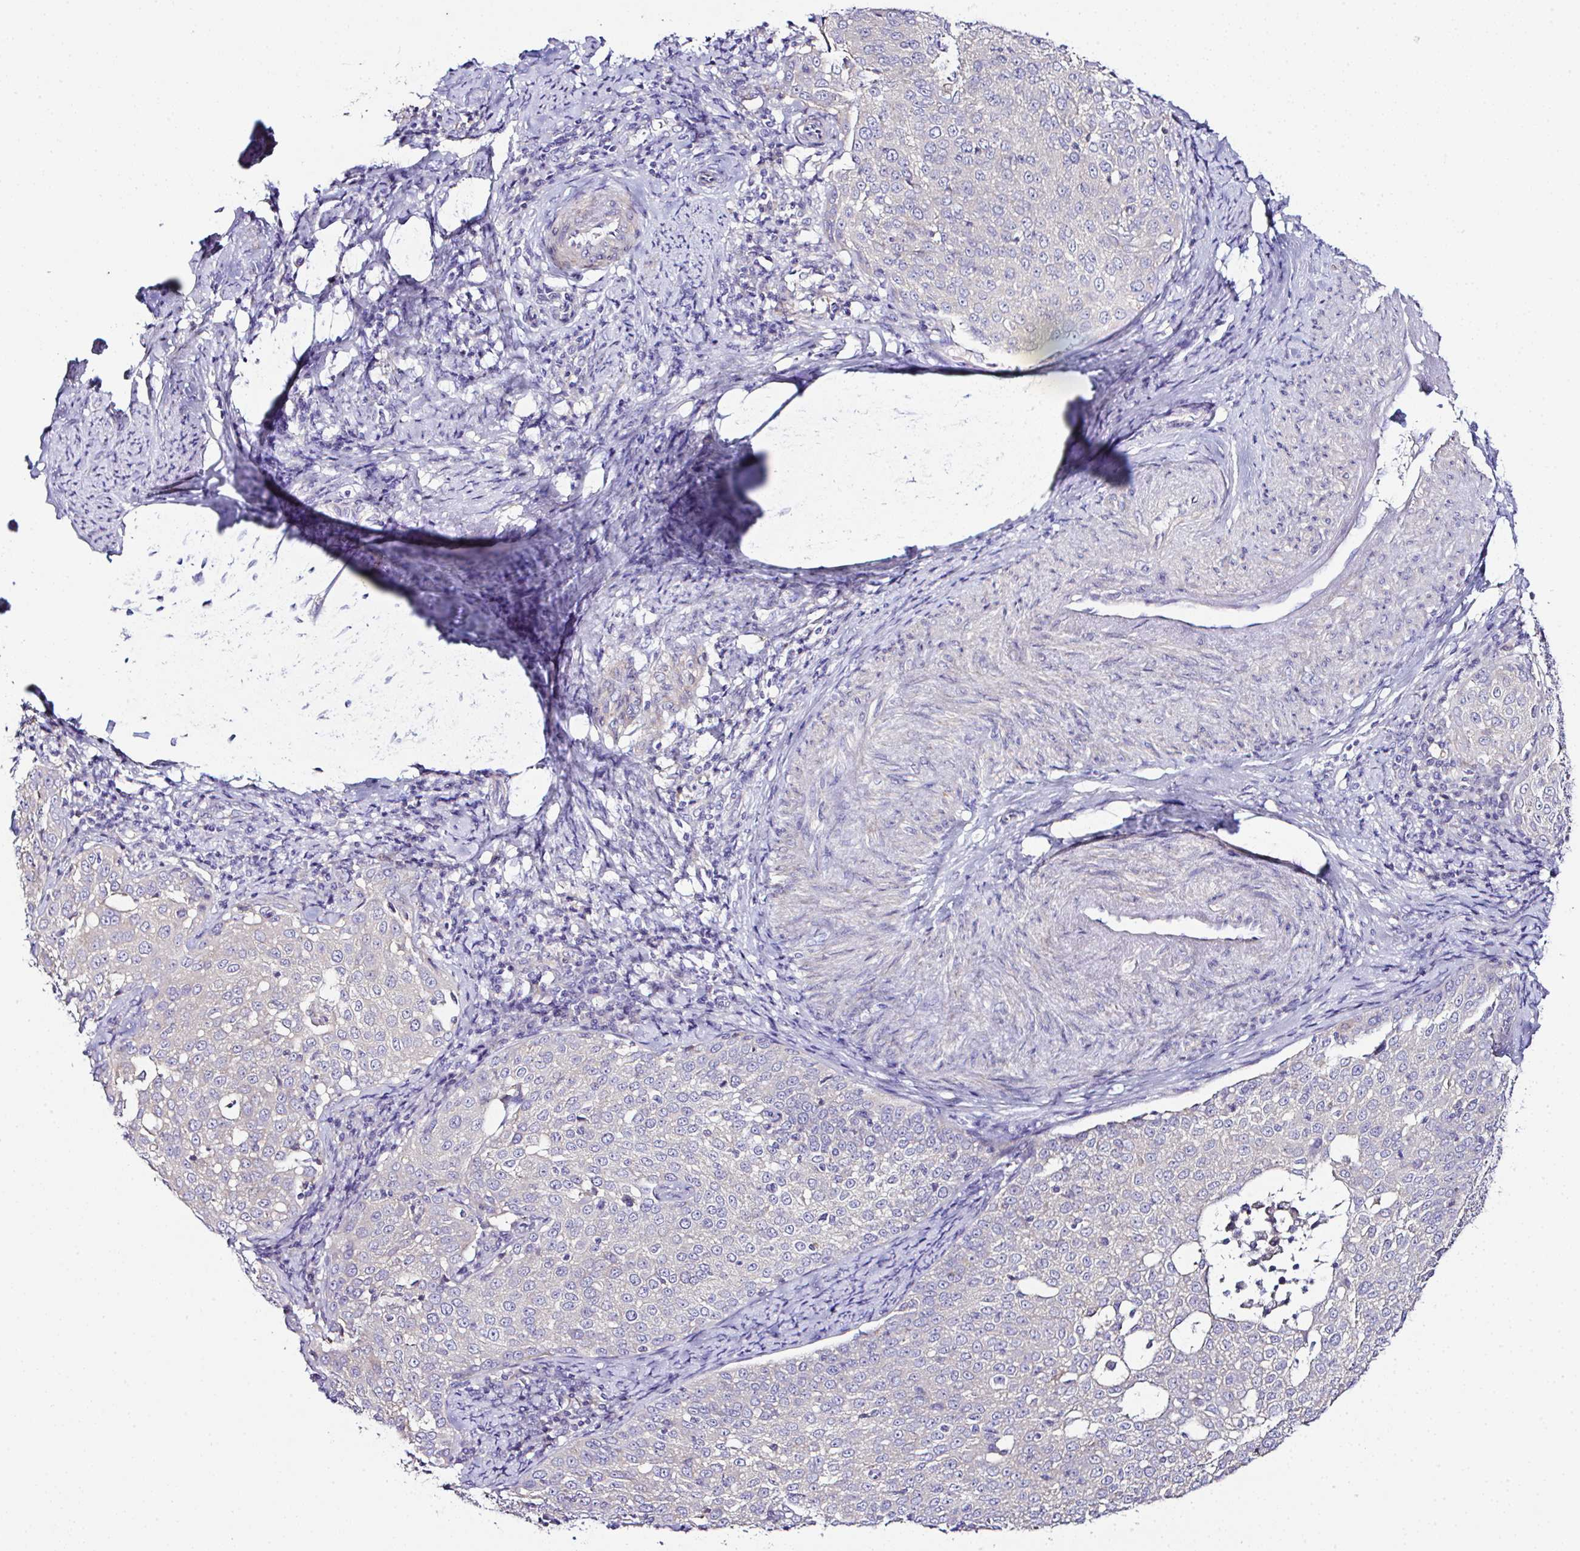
{"staining": {"intensity": "negative", "quantity": "none", "location": "none"}, "tissue": "cervical cancer", "cell_type": "Tumor cells", "image_type": "cancer", "snomed": [{"axis": "morphology", "description": "Squamous cell carcinoma, NOS"}, {"axis": "topography", "description": "Cervix"}], "caption": "Immunohistochemical staining of cervical cancer (squamous cell carcinoma) displays no significant positivity in tumor cells. The staining is performed using DAB brown chromogen with nuclei counter-stained in using hematoxylin.", "gene": "OR4P4", "patient": {"sex": "female", "age": 57}}